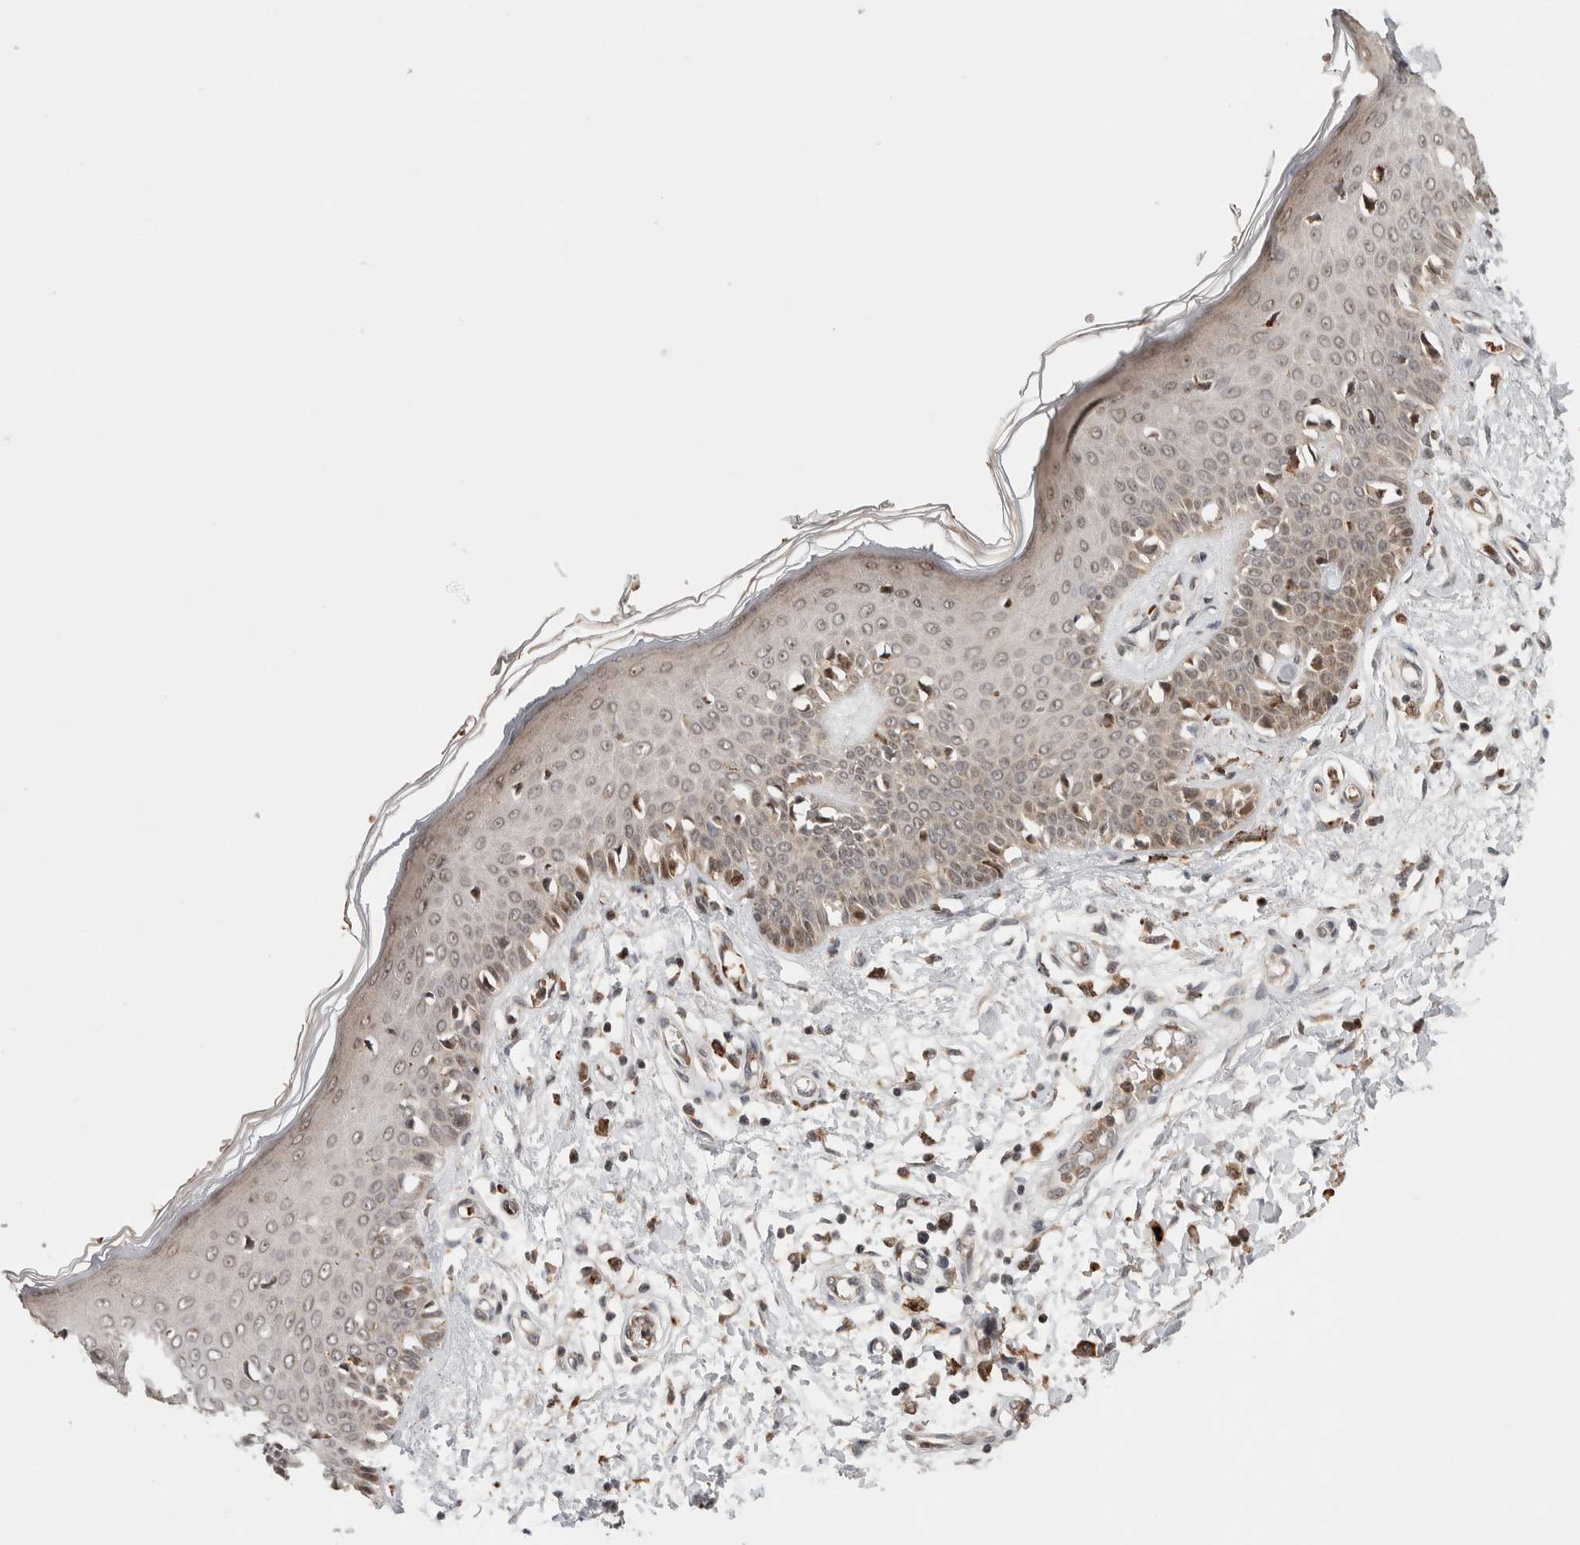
{"staining": {"intensity": "weak", "quantity": ">75%", "location": "nuclear"}, "tissue": "skin", "cell_type": "Fibroblasts", "image_type": "normal", "snomed": [{"axis": "morphology", "description": "Normal tissue, NOS"}, {"axis": "morphology", "description": "Inflammation, NOS"}, {"axis": "topography", "description": "Skin"}], "caption": "Skin stained with a brown dye demonstrates weak nuclear positive staining in about >75% of fibroblasts.", "gene": "KCNK1", "patient": {"sex": "female", "age": 44}}